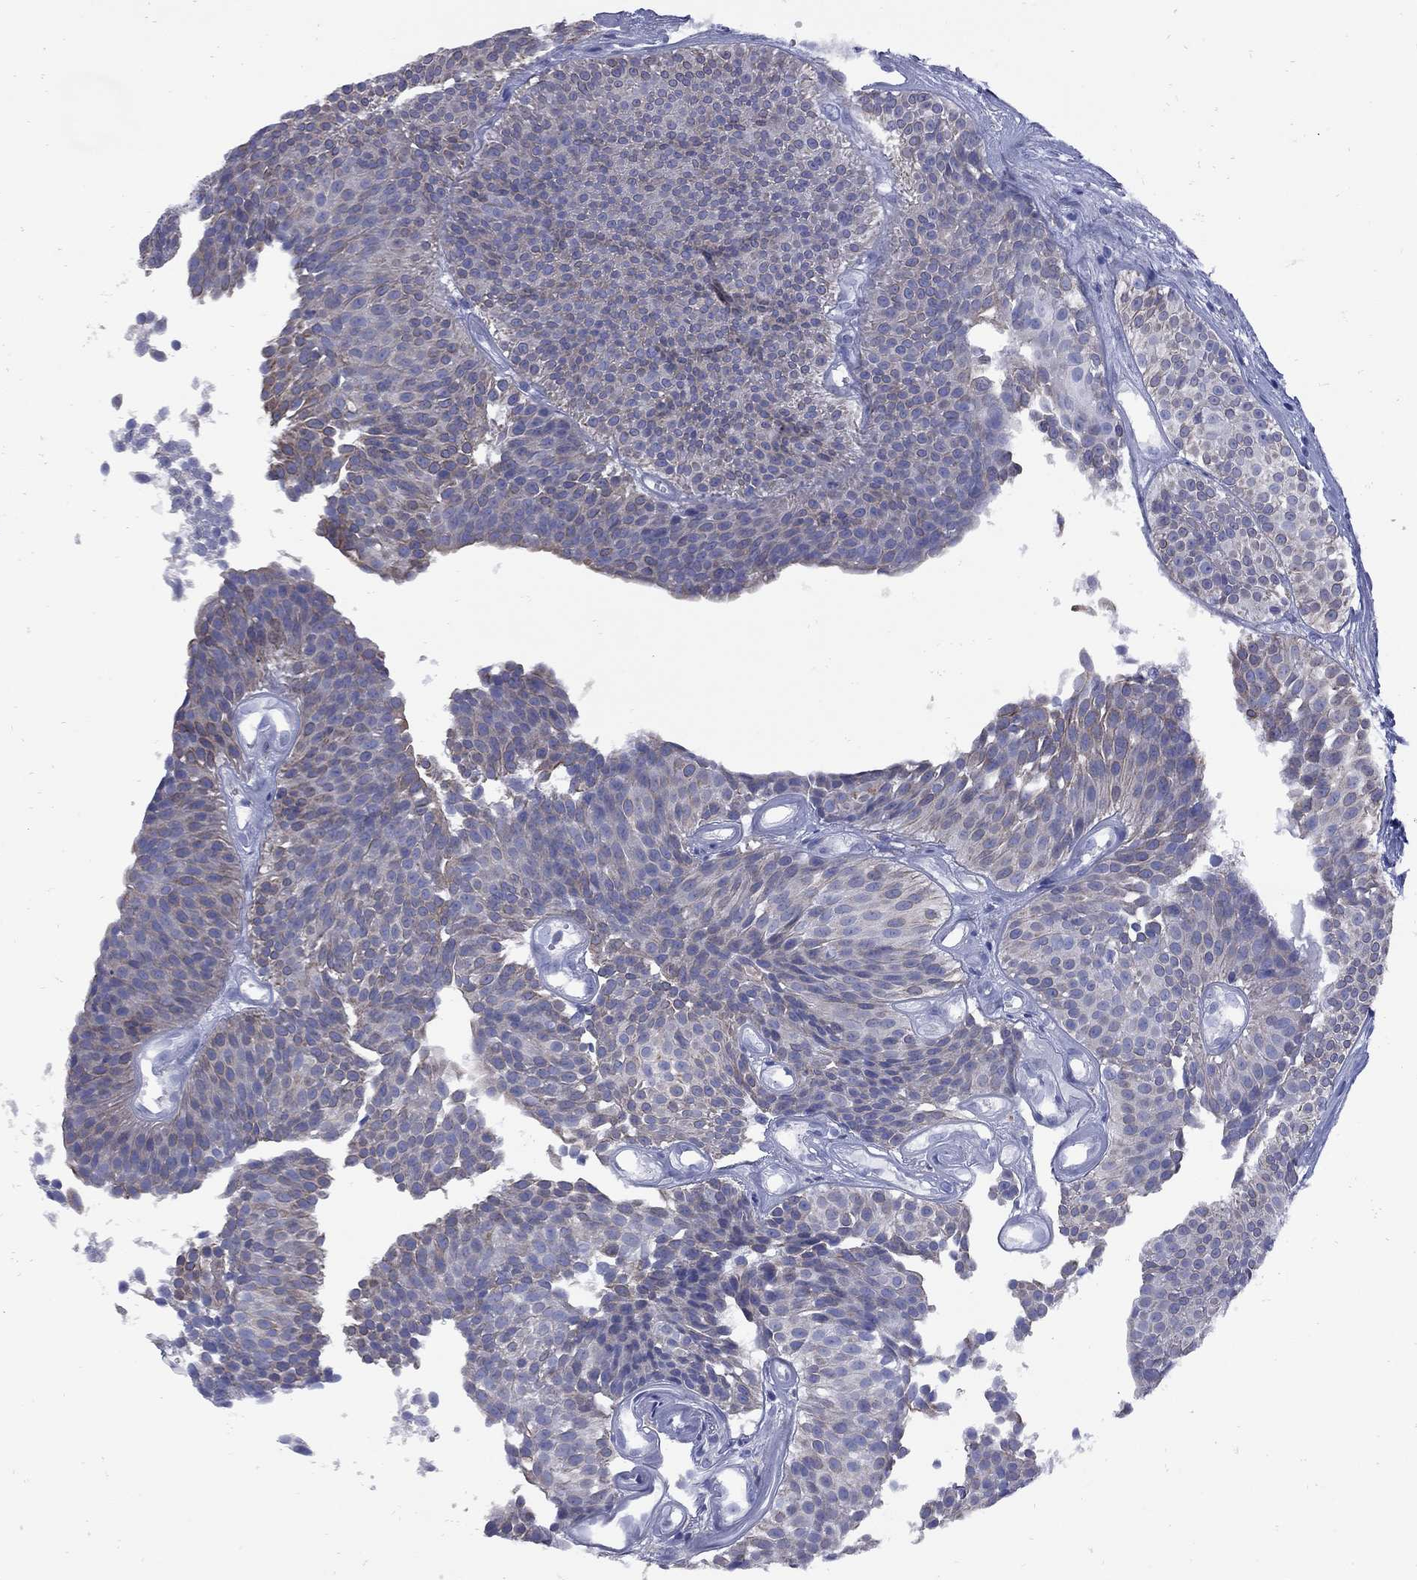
{"staining": {"intensity": "moderate", "quantity": "<25%", "location": "cytoplasmic/membranous"}, "tissue": "urothelial cancer", "cell_type": "Tumor cells", "image_type": "cancer", "snomed": [{"axis": "morphology", "description": "Urothelial carcinoma, Low grade"}, {"axis": "topography", "description": "Urinary bladder"}], "caption": "Low-grade urothelial carcinoma tissue shows moderate cytoplasmic/membranous staining in about <25% of tumor cells, visualized by immunohistochemistry.", "gene": "SESTD1", "patient": {"sex": "male", "age": 63}}